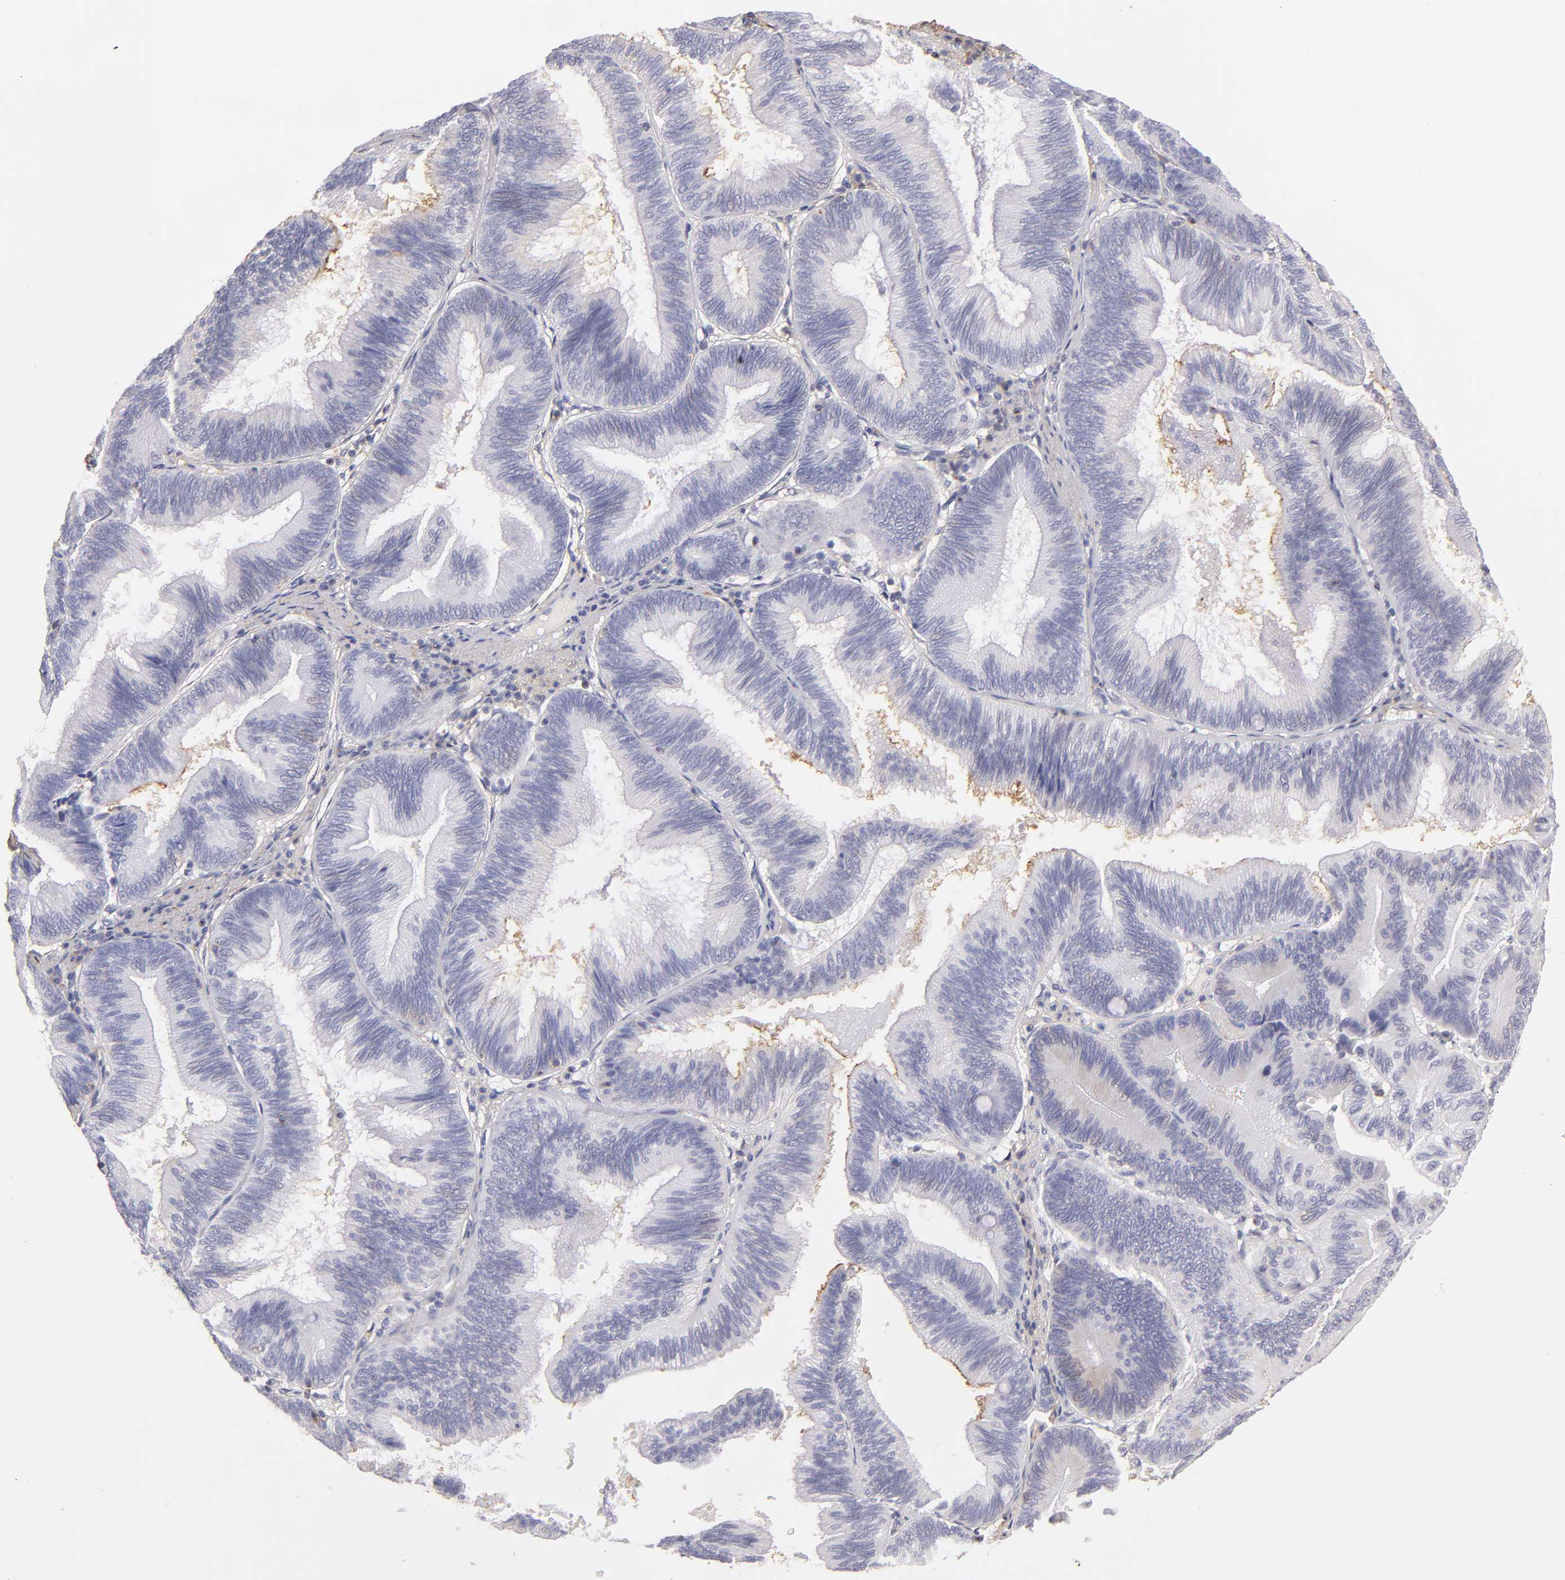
{"staining": {"intensity": "negative", "quantity": "none", "location": "none"}, "tissue": "pancreatic cancer", "cell_type": "Tumor cells", "image_type": "cancer", "snomed": [{"axis": "morphology", "description": "Adenocarcinoma, NOS"}, {"axis": "topography", "description": "Pancreas"}], "caption": "IHC histopathology image of neoplastic tissue: pancreatic cancer (adenocarcinoma) stained with DAB (3,3'-diaminobenzidine) demonstrates no significant protein positivity in tumor cells. (DAB (3,3'-diaminobenzidine) immunohistochemistry (IHC) visualized using brightfield microscopy, high magnification).", "gene": "ABCB1", "patient": {"sex": "male", "age": 82}}